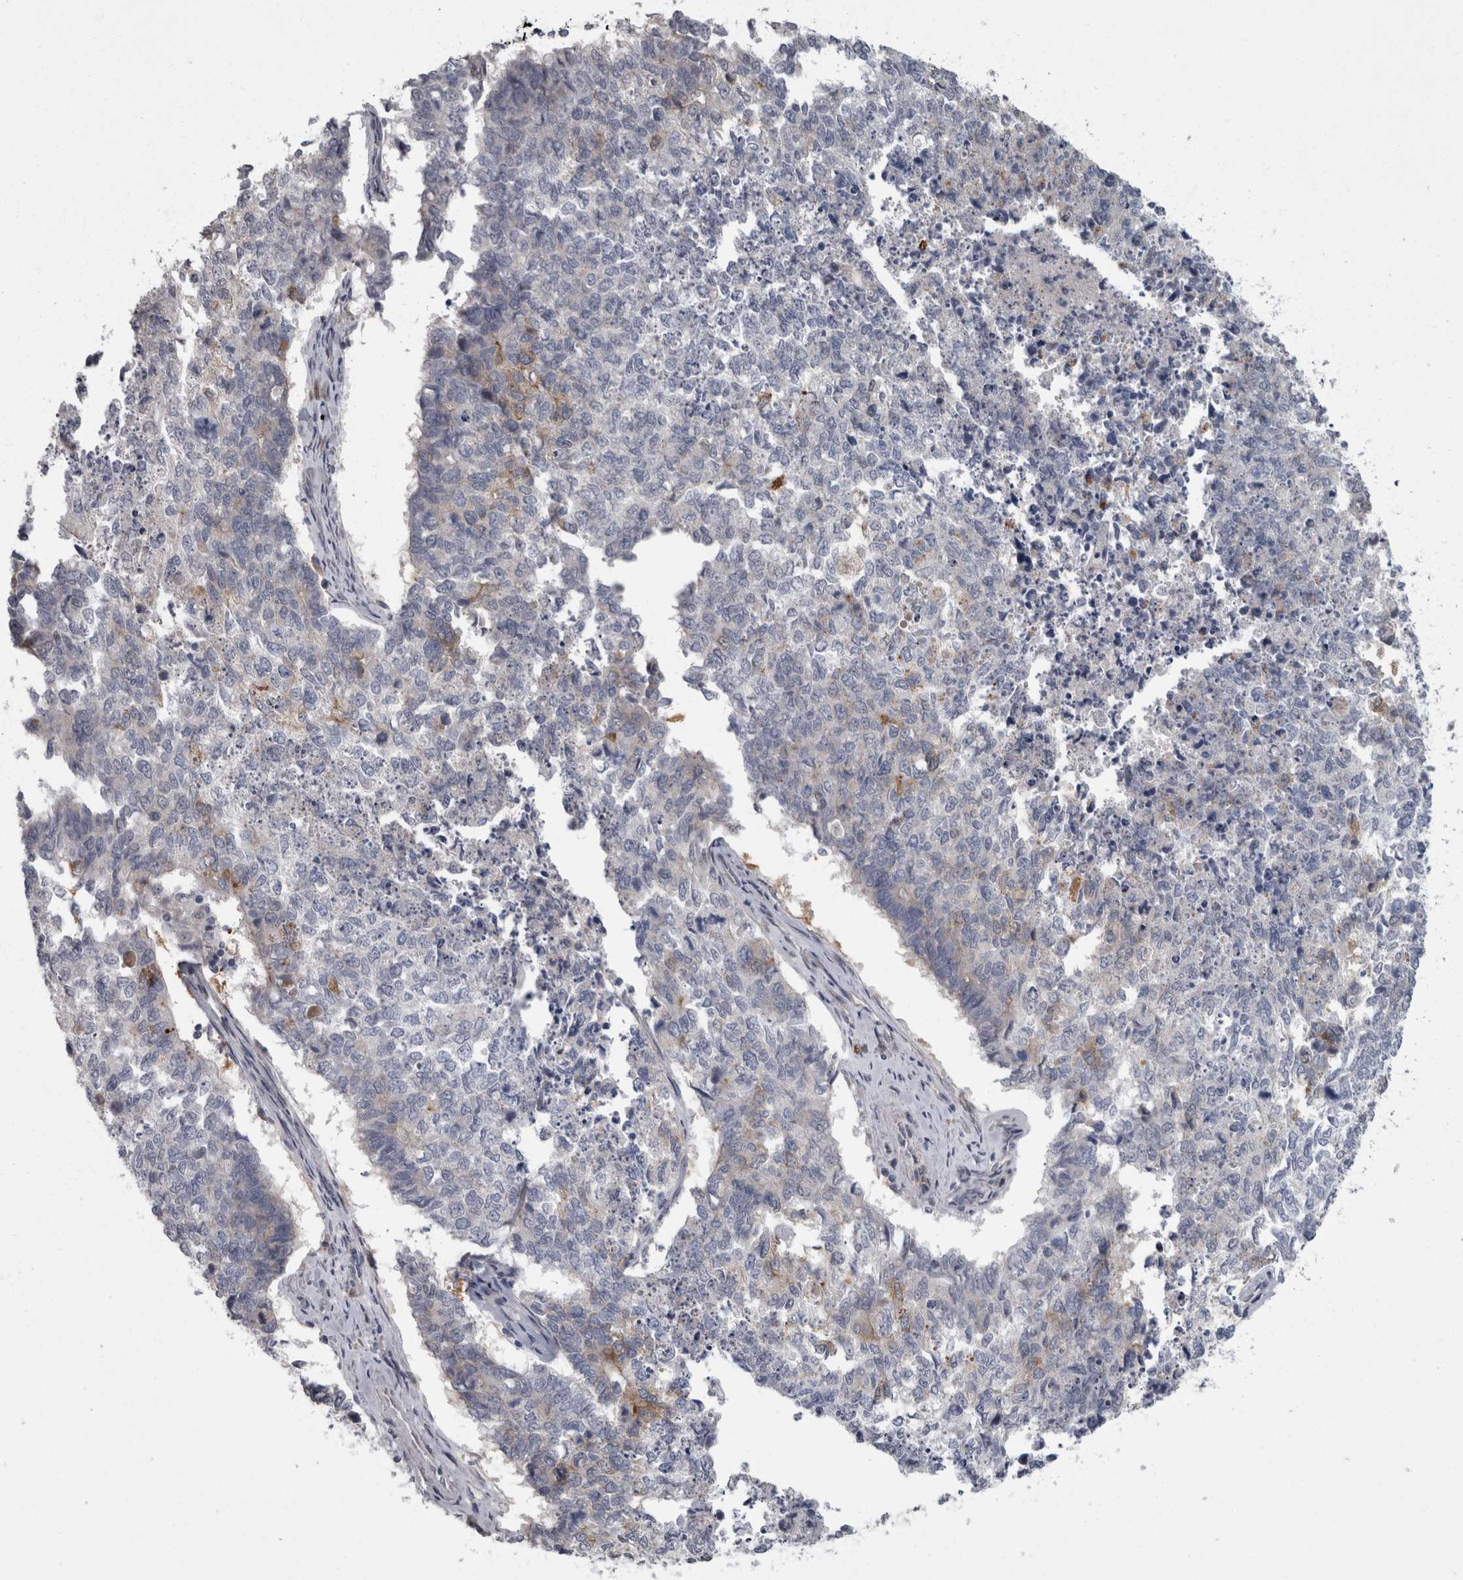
{"staining": {"intensity": "weak", "quantity": "<25%", "location": "cytoplasmic/membranous"}, "tissue": "cervical cancer", "cell_type": "Tumor cells", "image_type": "cancer", "snomed": [{"axis": "morphology", "description": "Squamous cell carcinoma, NOS"}, {"axis": "topography", "description": "Cervix"}], "caption": "IHC image of neoplastic tissue: cervical cancer (squamous cell carcinoma) stained with DAB reveals no significant protein expression in tumor cells.", "gene": "CDC42BPG", "patient": {"sex": "female", "age": 63}}